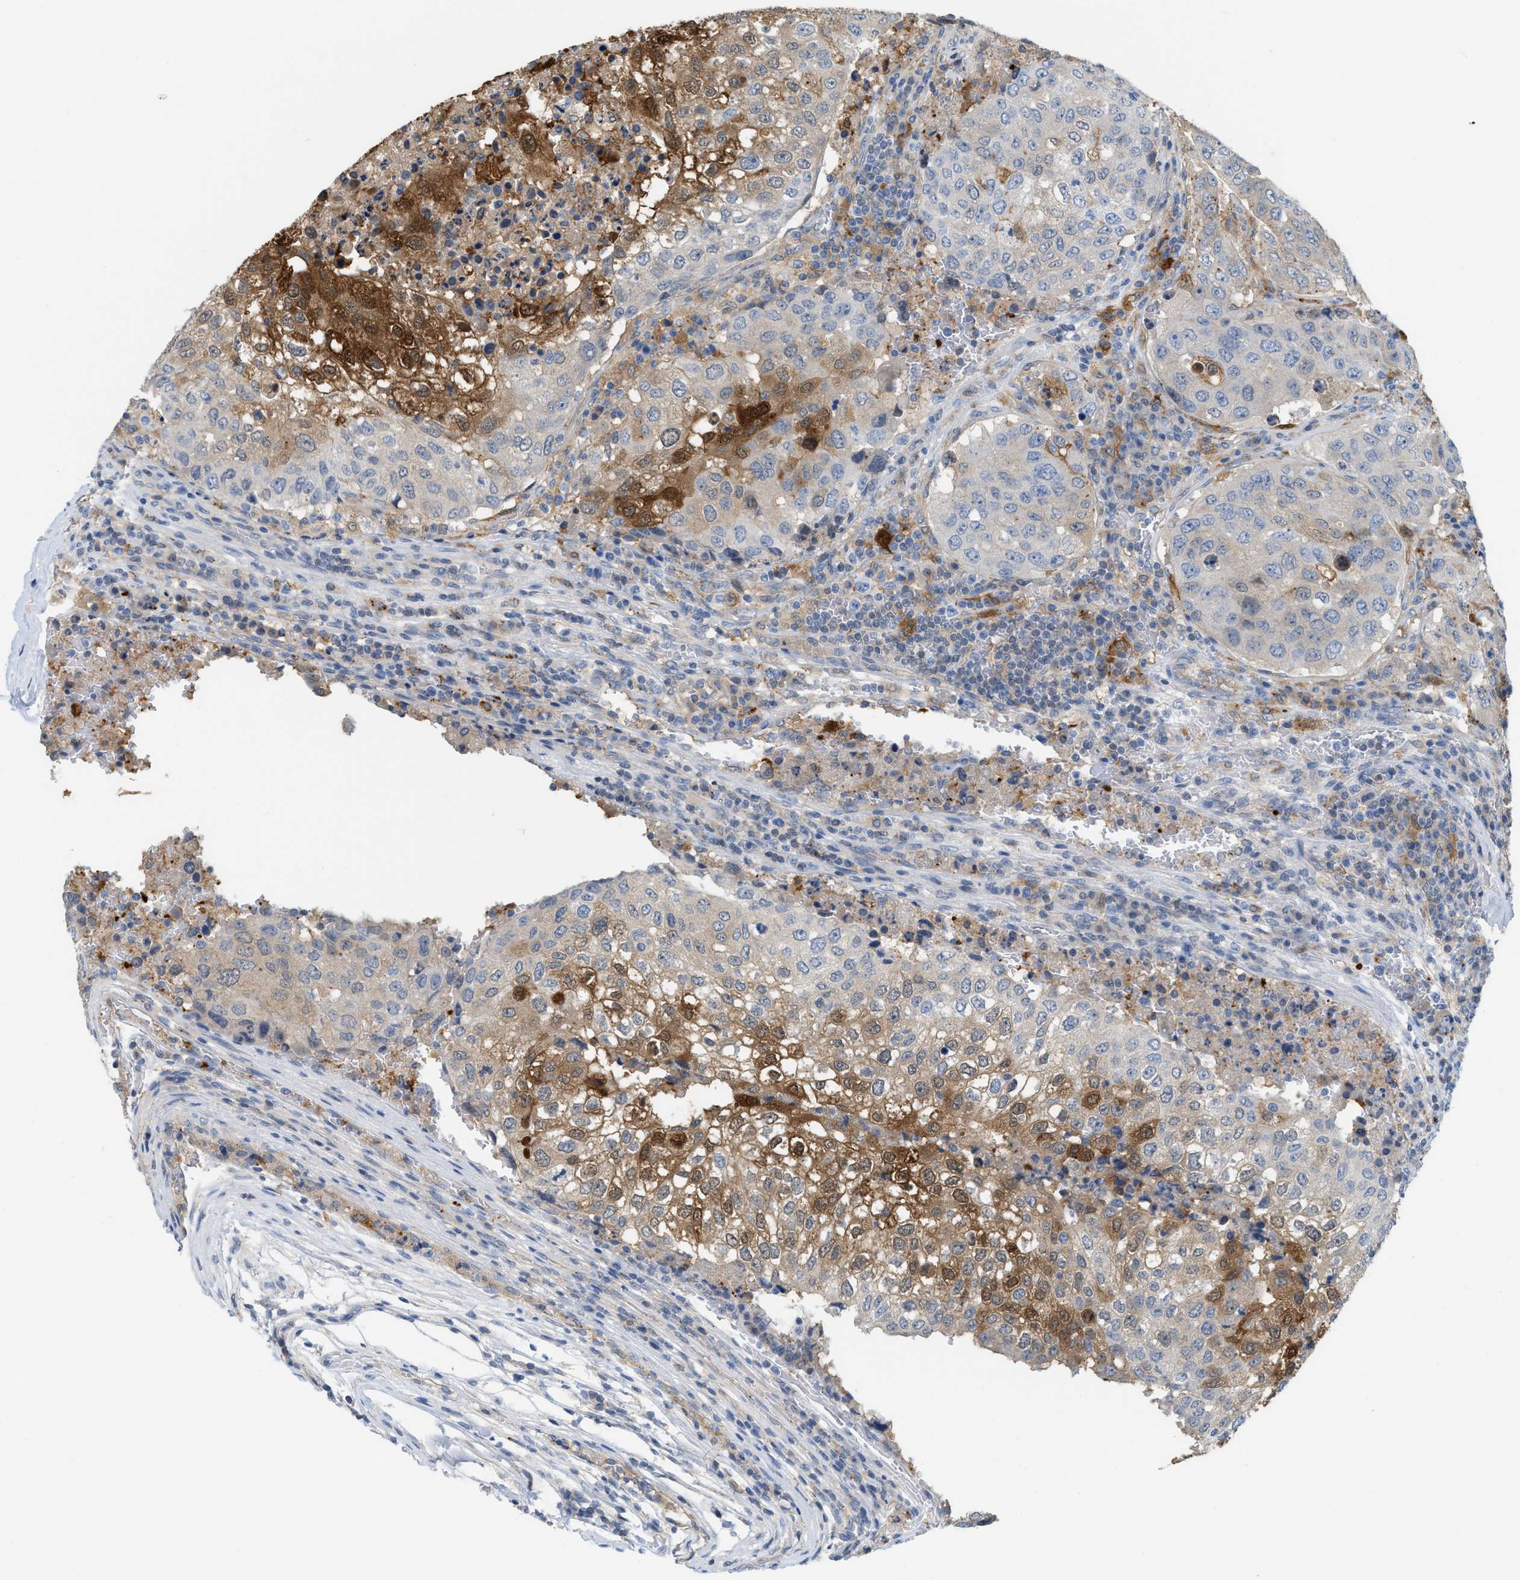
{"staining": {"intensity": "strong", "quantity": "<25%", "location": "cytoplasmic/membranous"}, "tissue": "urothelial cancer", "cell_type": "Tumor cells", "image_type": "cancer", "snomed": [{"axis": "morphology", "description": "Urothelial carcinoma, High grade"}, {"axis": "topography", "description": "Lymph node"}, {"axis": "topography", "description": "Urinary bladder"}], "caption": "An image of urothelial cancer stained for a protein exhibits strong cytoplasmic/membranous brown staining in tumor cells.", "gene": "CSTB", "patient": {"sex": "male", "age": 51}}